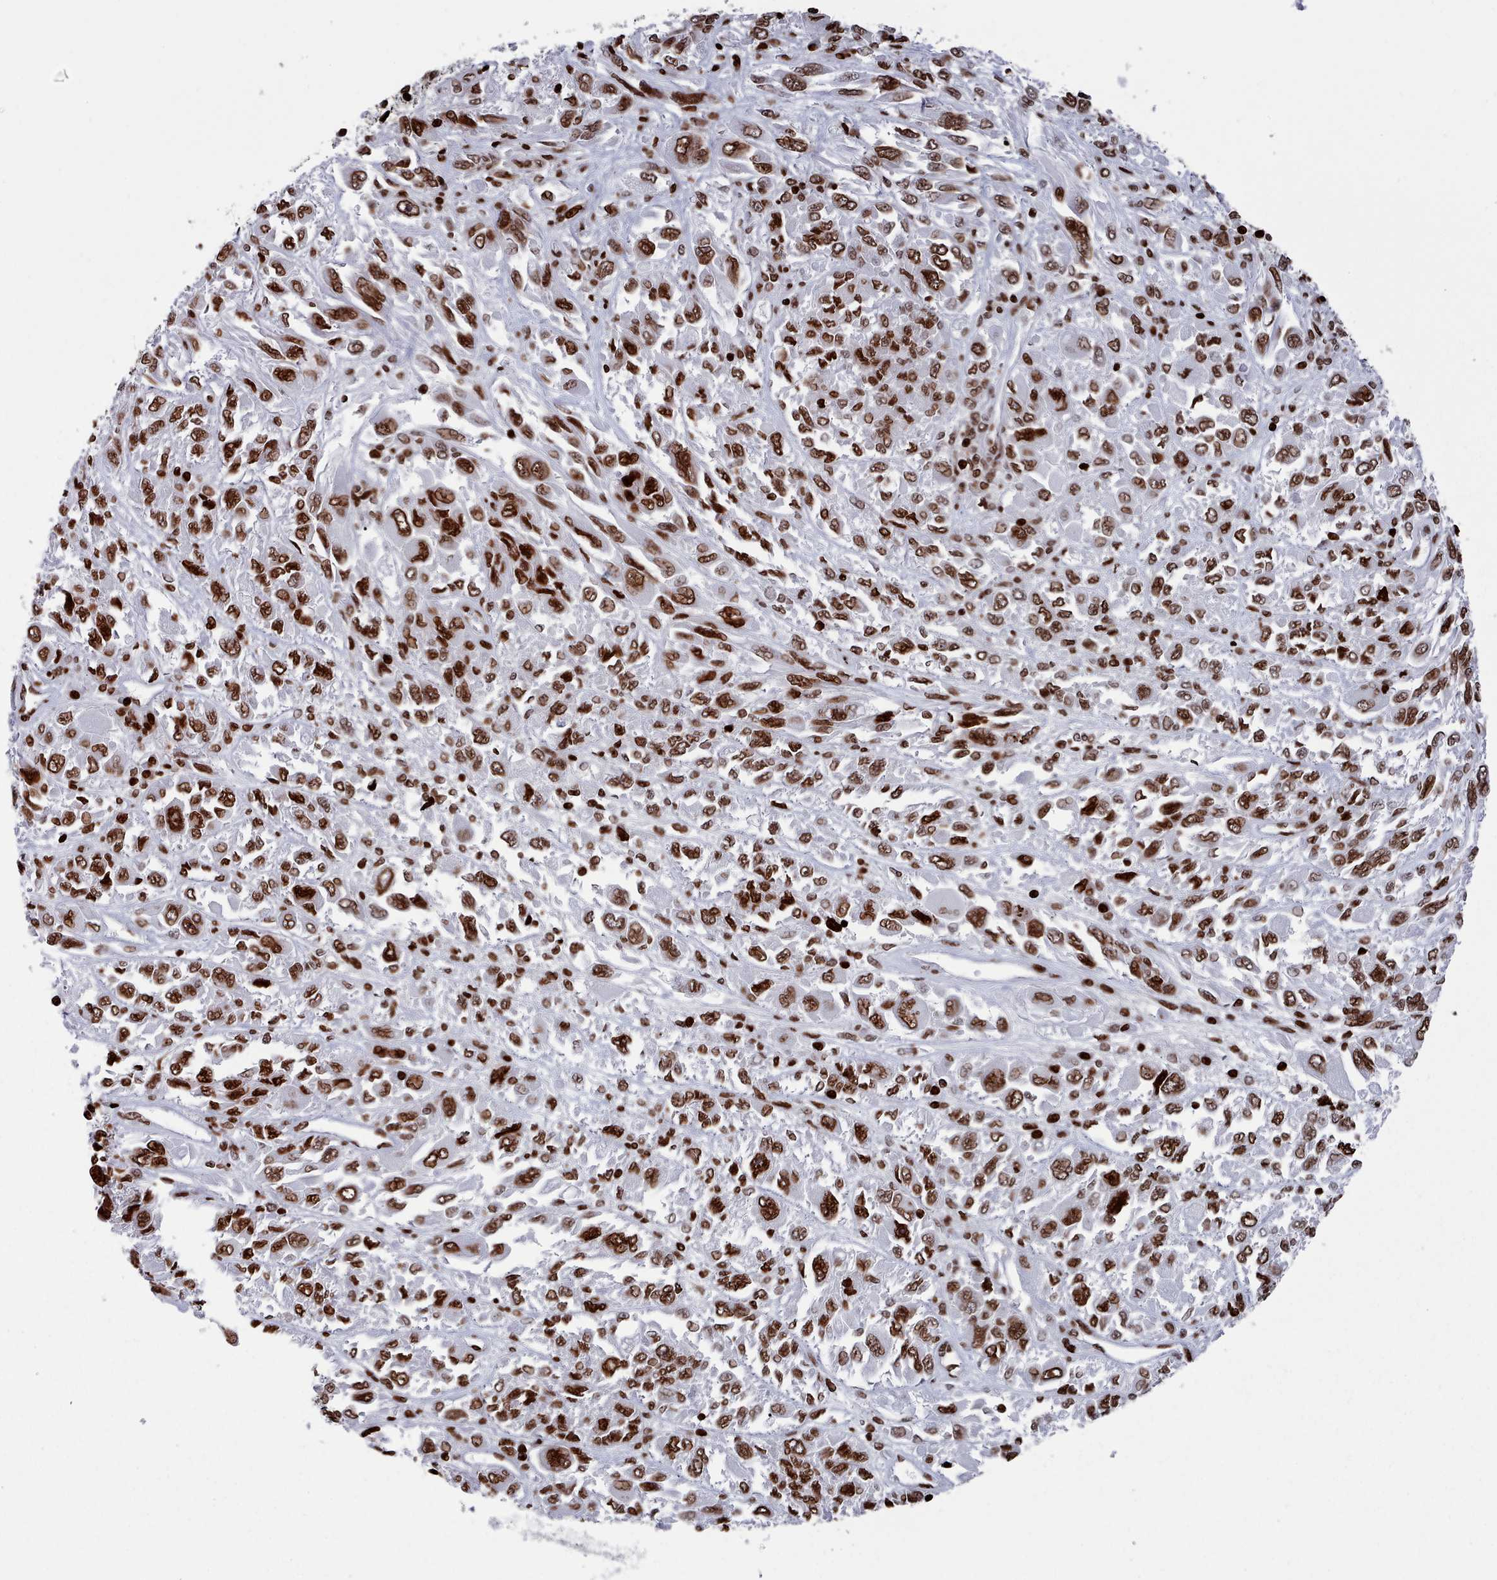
{"staining": {"intensity": "strong", "quantity": ">75%", "location": "nuclear"}, "tissue": "melanoma", "cell_type": "Tumor cells", "image_type": "cancer", "snomed": [{"axis": "morphology", "description": "Malignant melanoma, NOS"}, {"axis": "topography", "description": "Skin"}], "caption": "Immunohistochemistry photomicrograph of malignant melanoma stained for a protein (brown), which shows high levels of strong nuclear positivity in approximately >75% of tumor cells.", "gene": "PCDHB12", "patient": {"sex": "female", "age": 91}}